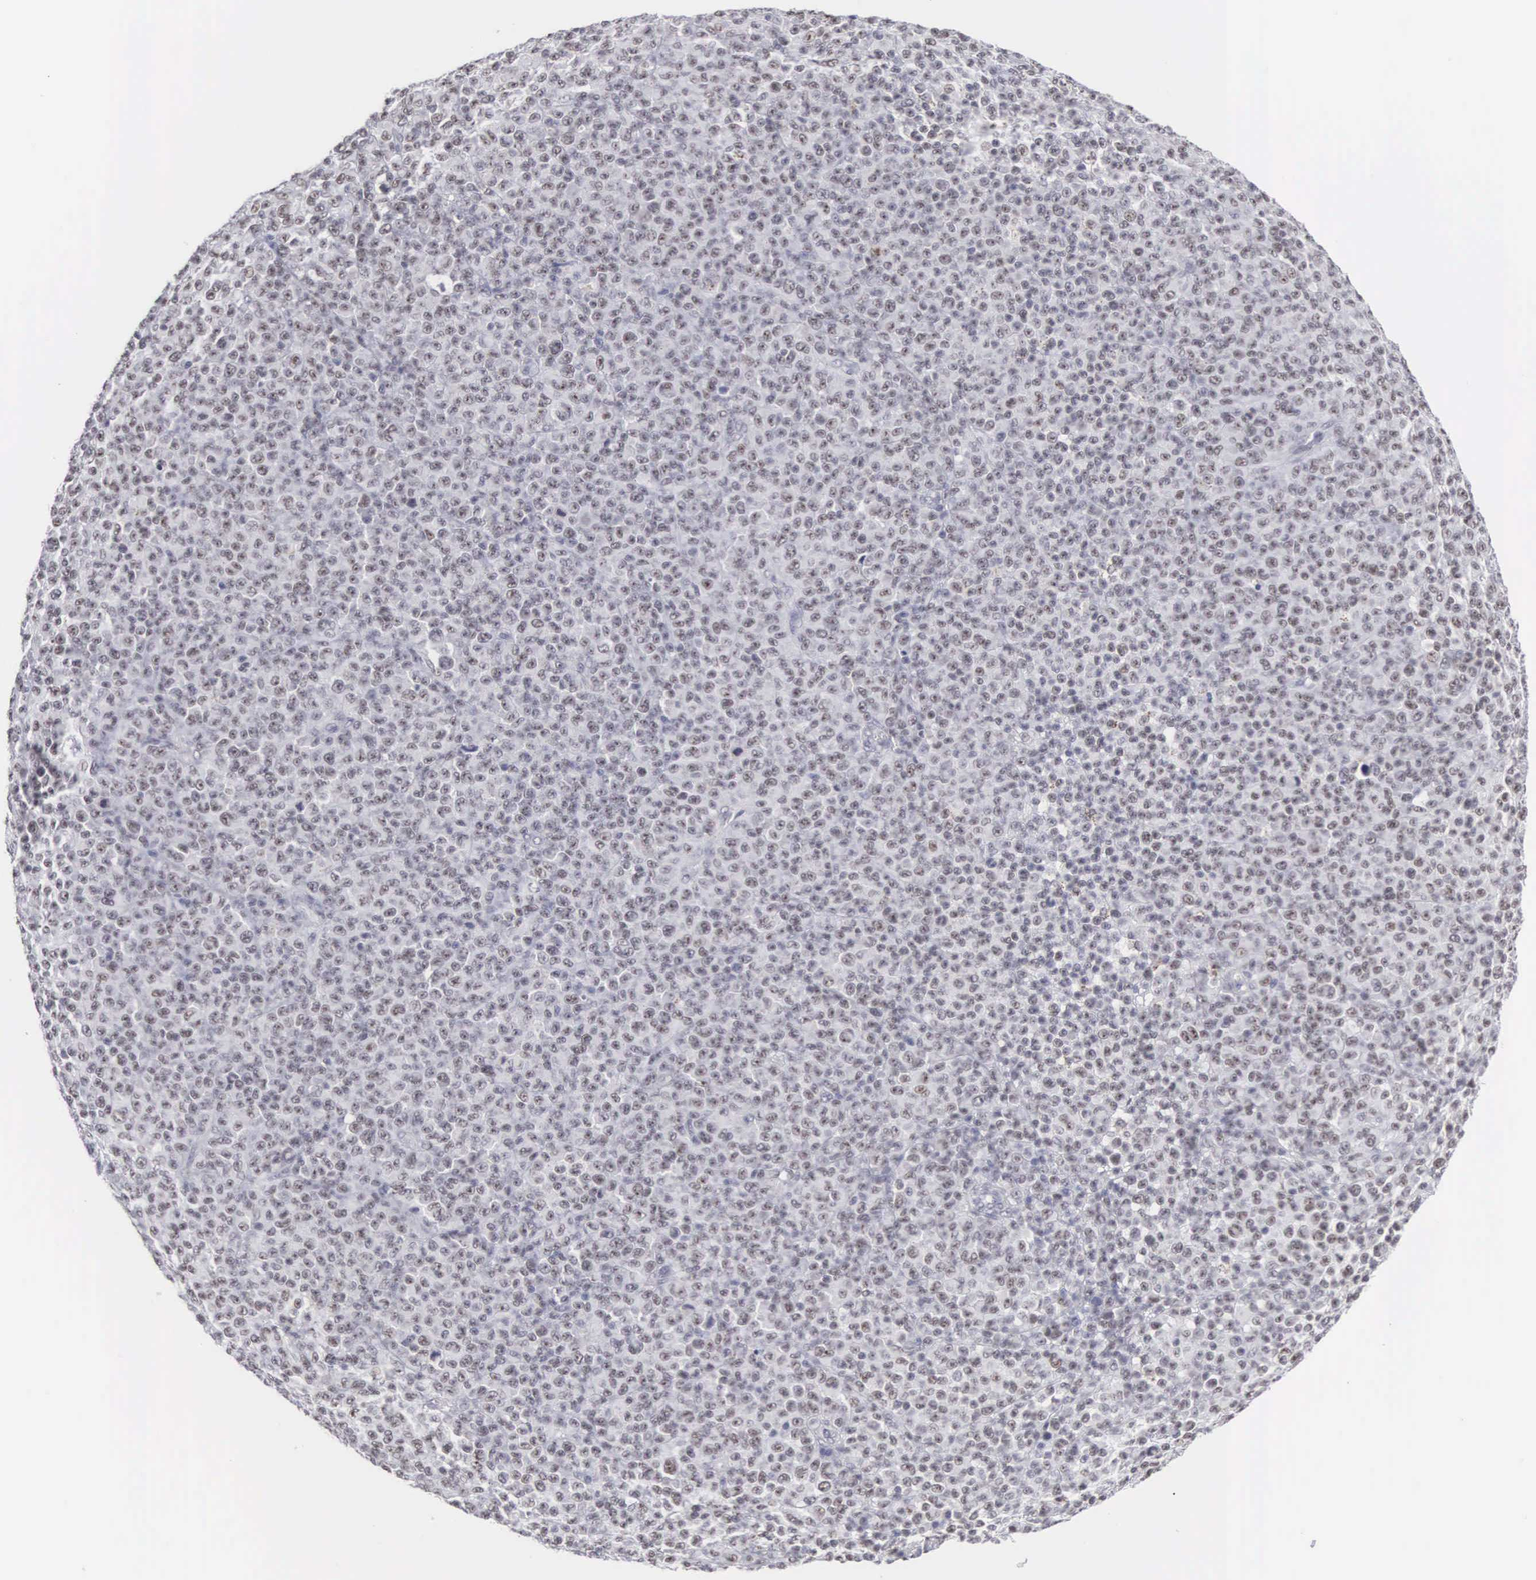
{"staining": {"intensity": "moderate", "quantity": ">75%", "location": "nuclear"}, "tissue": "melanoma", "cell_type": "Tumor cells", "image_type": "cancer", "snomed": [{"axis": "morphology", "description": "Malignant melanoma, Metastatic site"}, {"axis": "topography", "description": "Skin"}], "caption": "Approximately >75% of tumor cells in malignant melanoma (metastatic site) show moderate nuclear protein positivity as visualized by brown immunohistochemical staining.", "gene": "MNAT1", "patient": {"sex": "male", "age": 32}}